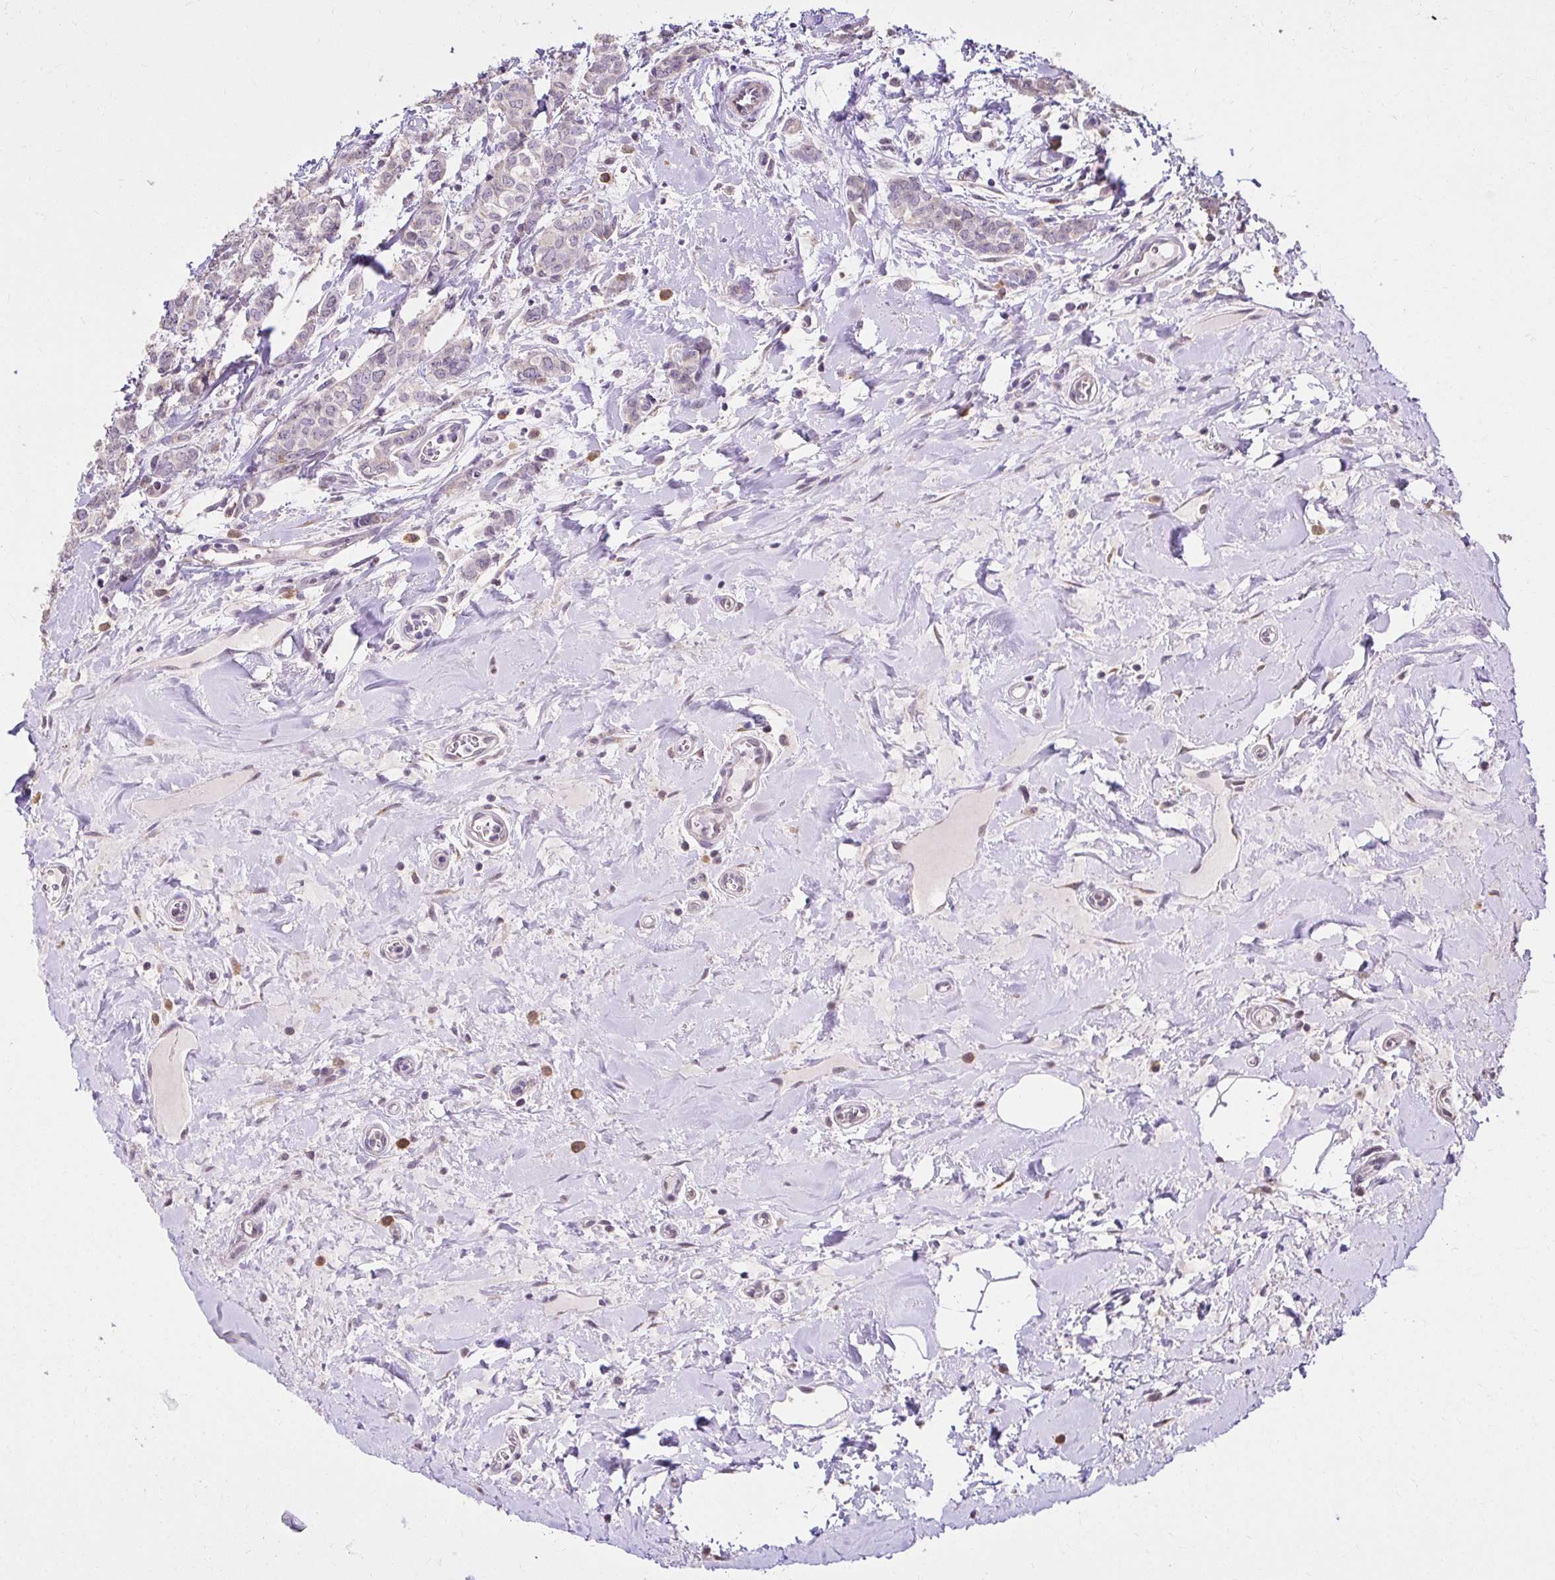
{"staining": {"intensity": "weak", "quantity": "<25%", "location": "cytoplasmic/membranous"}, "tissue": "breast cancer", "cell_type": "Tumor cells", "image_type": "cancer", "snomed": [{"axis": "morphology", "description": "Duct carcinoma"}, {"axis": "topography", "description": "Breast"}], "caption": "The photomicrograph shows no staining of tumor cells in breast infiltrating ductal carcinoma. (DAB IHC, high magnification).", "gene": "KIAA1210", "patient": {"sex": "female", "age": 61}}